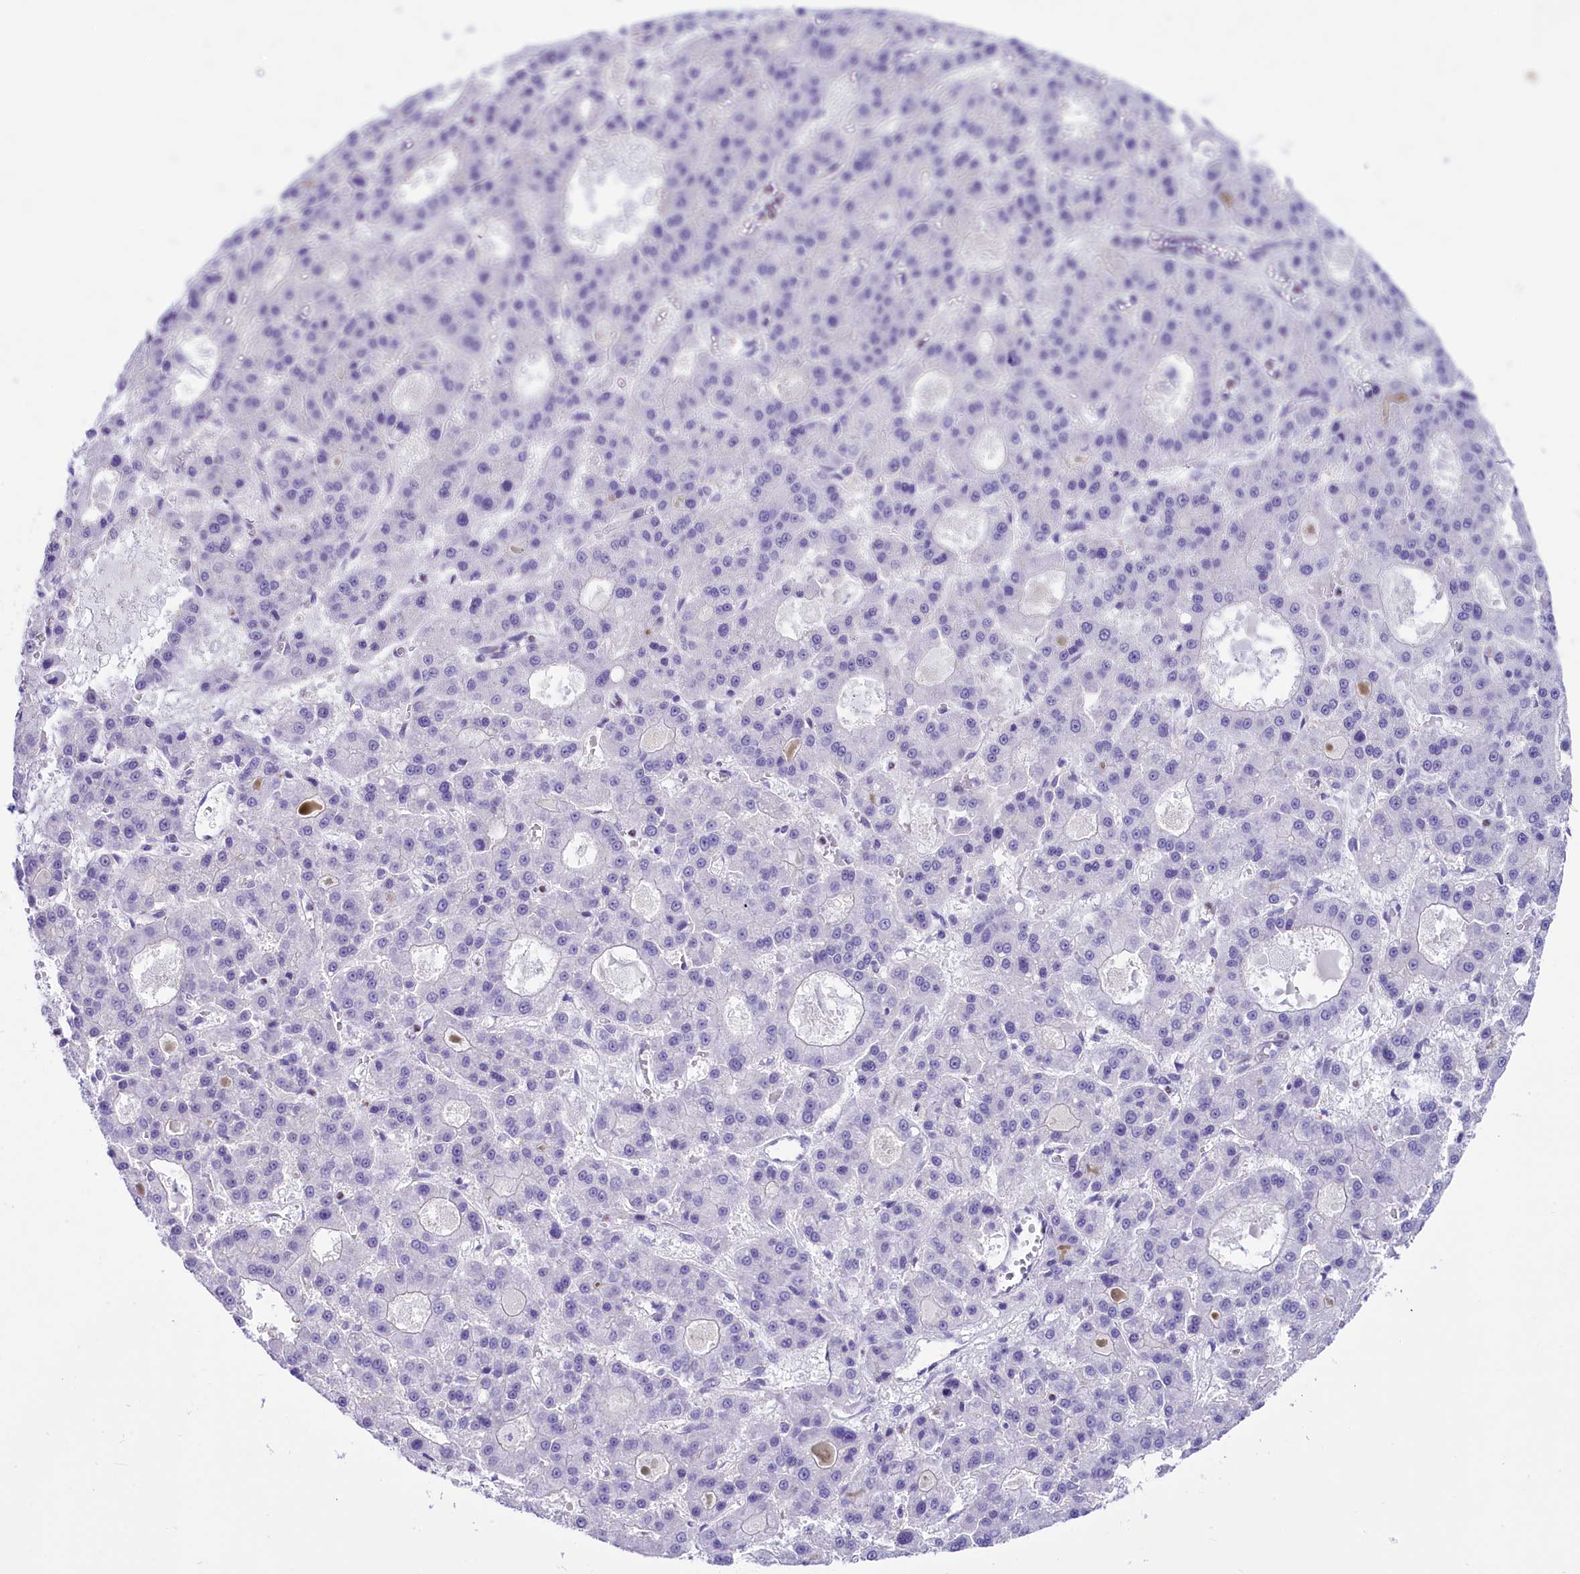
{"staining": {"intensity": "negative", "quantity": "none", "location": "none"}, "tissue": "liver cancer", "cell_type": "Tumor cells", "image_type": "cancer", "snomed": [{"axis": "morphology", "description": "Carcinoma, Hepatocellular, NOS"}, {"axis": "topography", "description": "Liver"}], "caption": "This is an immunohistochemistry (IHC) photomicrograph of human liver cancer (hepatocellular carcinoma). There is no positivity in tumor cells.", "gene": "RPS6KB1", "patient": {"sex": "male", "age": 70}}